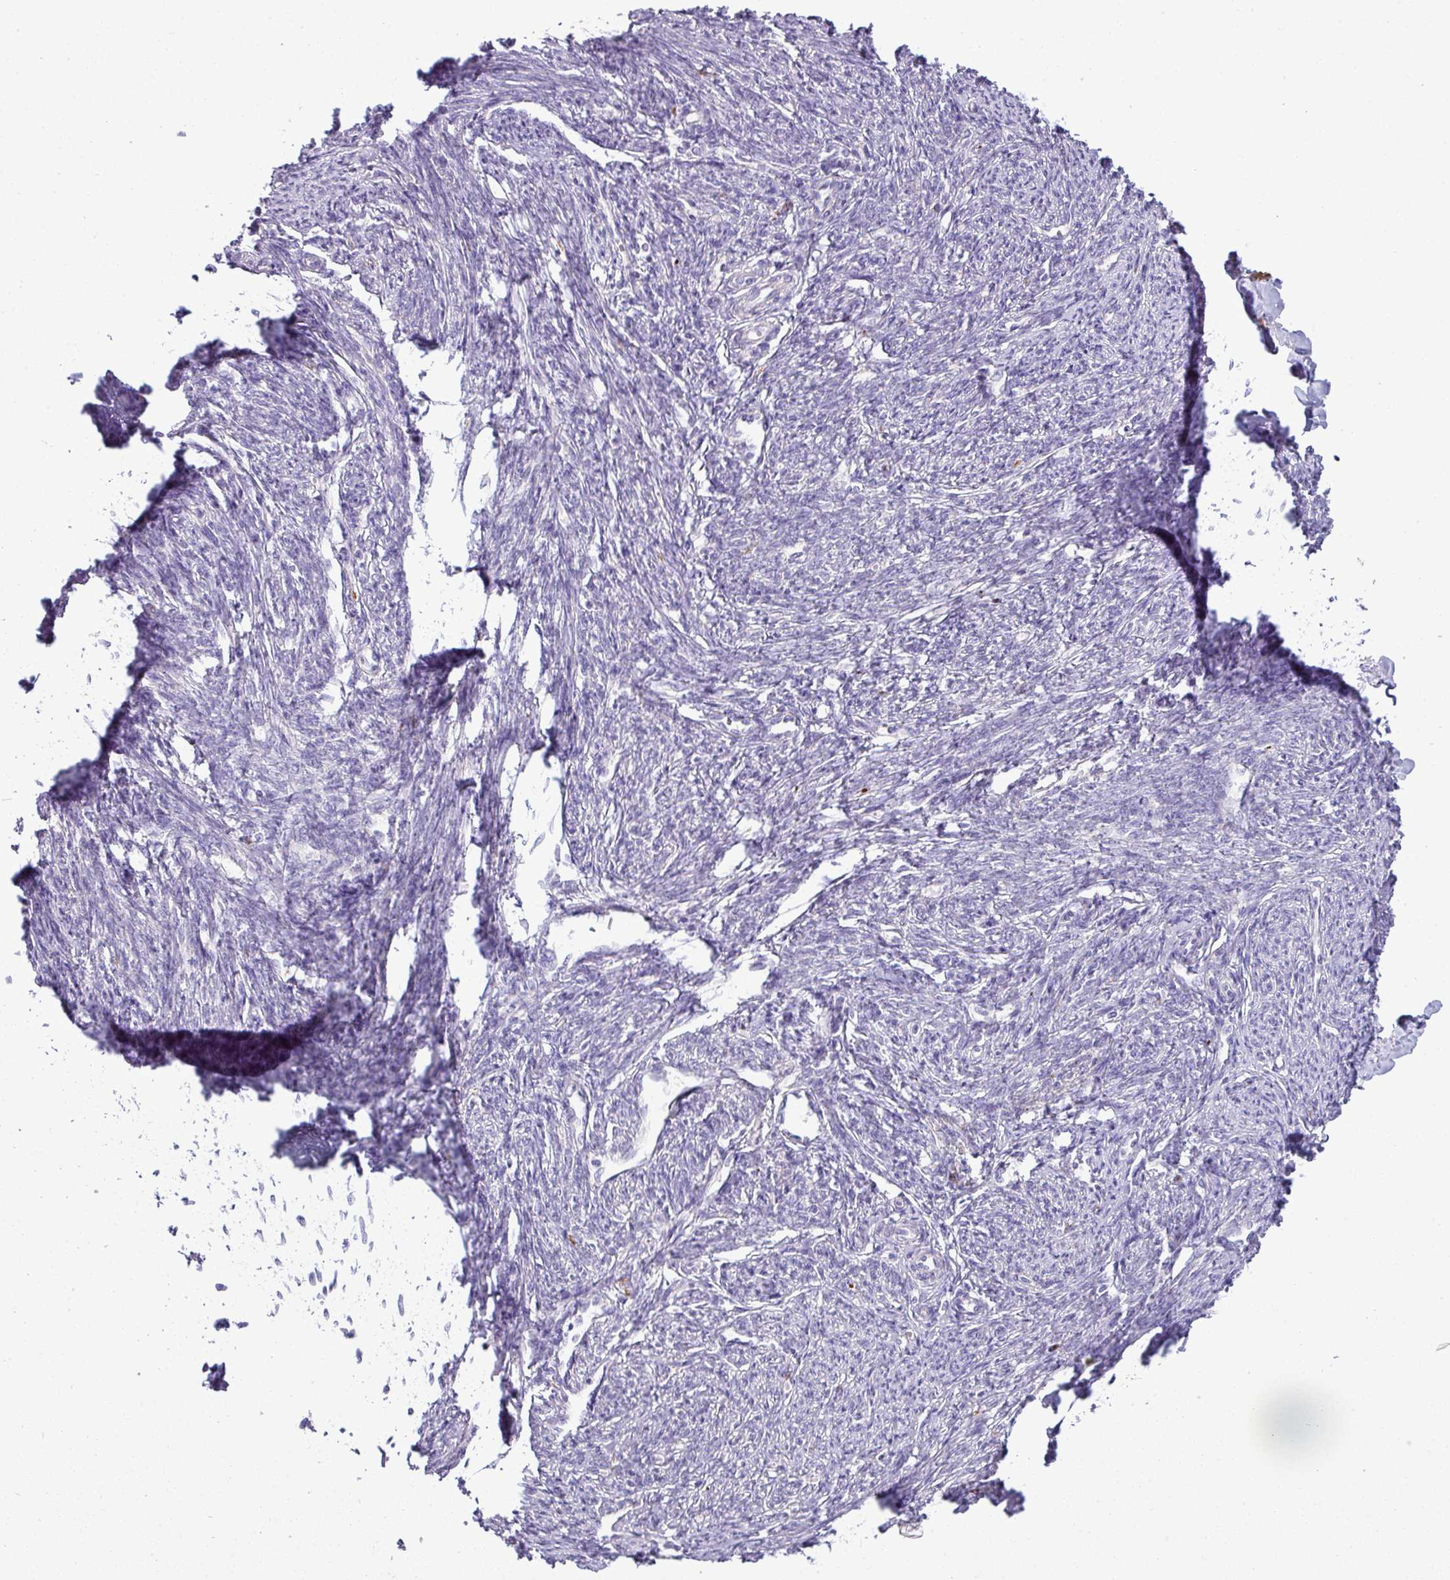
{"staining": {"intensity": "negative", "quantity": "none", "location": "none"}, "tissue": "smooth muscle", "cell_type": "Smooth muscle cells", "image_type": "normal", "snomed": [{"axis": "morphology", "description": "Normal tissue, NOS"}, {"axis": "topography", "description": "Smooth muscle"}, {"axis": "topography", "description": "Fallopian tube"}], "caption": "Immunohistochemical staining of normal smooth muscle displays no significant expression in smooth muscle cells. Brightfield microscopy of immunohistochemistry stained with DAB (3,3'-diaminobenzidine) (brown) and hematoxylin (blue), captured at high magnification.", "gene": "ZNF81", "patient": {"sex": "female", "age": 59}}